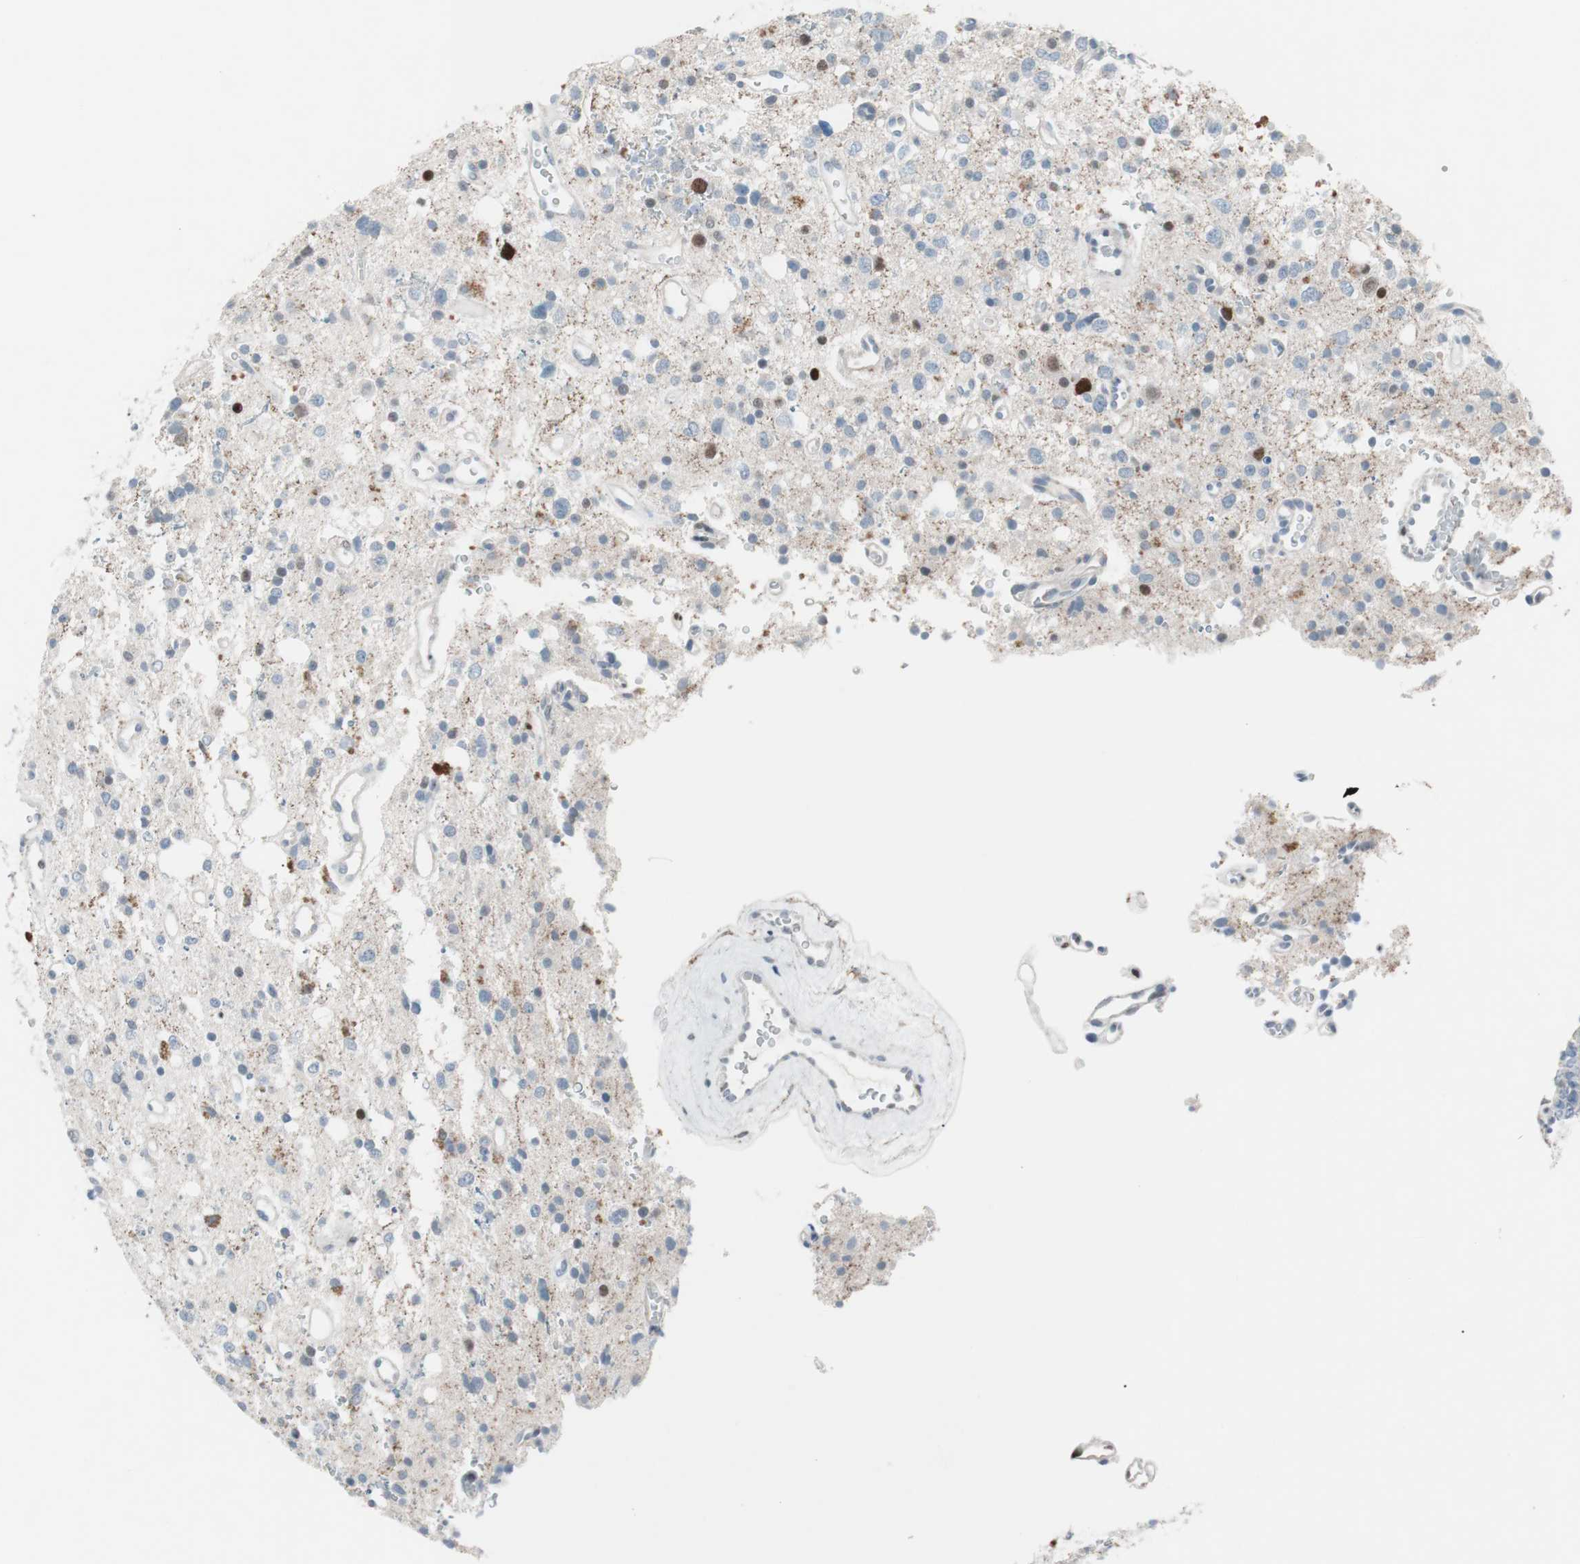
{"staining": {"intensity": "moderate", "quantity": "<25%", "location": "nuclear"}, "tissue": "glioma", "cell_type": "Tumor cells", "image_type": "cancer", "snomed": [{"axis": "morphology", "description": "Glioma, malignant, High grade"}, {"axis": "topography", "description": "Brain"}], "caption": "DAB (3,3'-diaminobenzidine) immunohistochemical staining of glioma exhibits moderate nuclear protein staining in approximately <25% of tumor cells.", "gene": "FOSL1", "patient": {"sex": "male", "age": 47}}